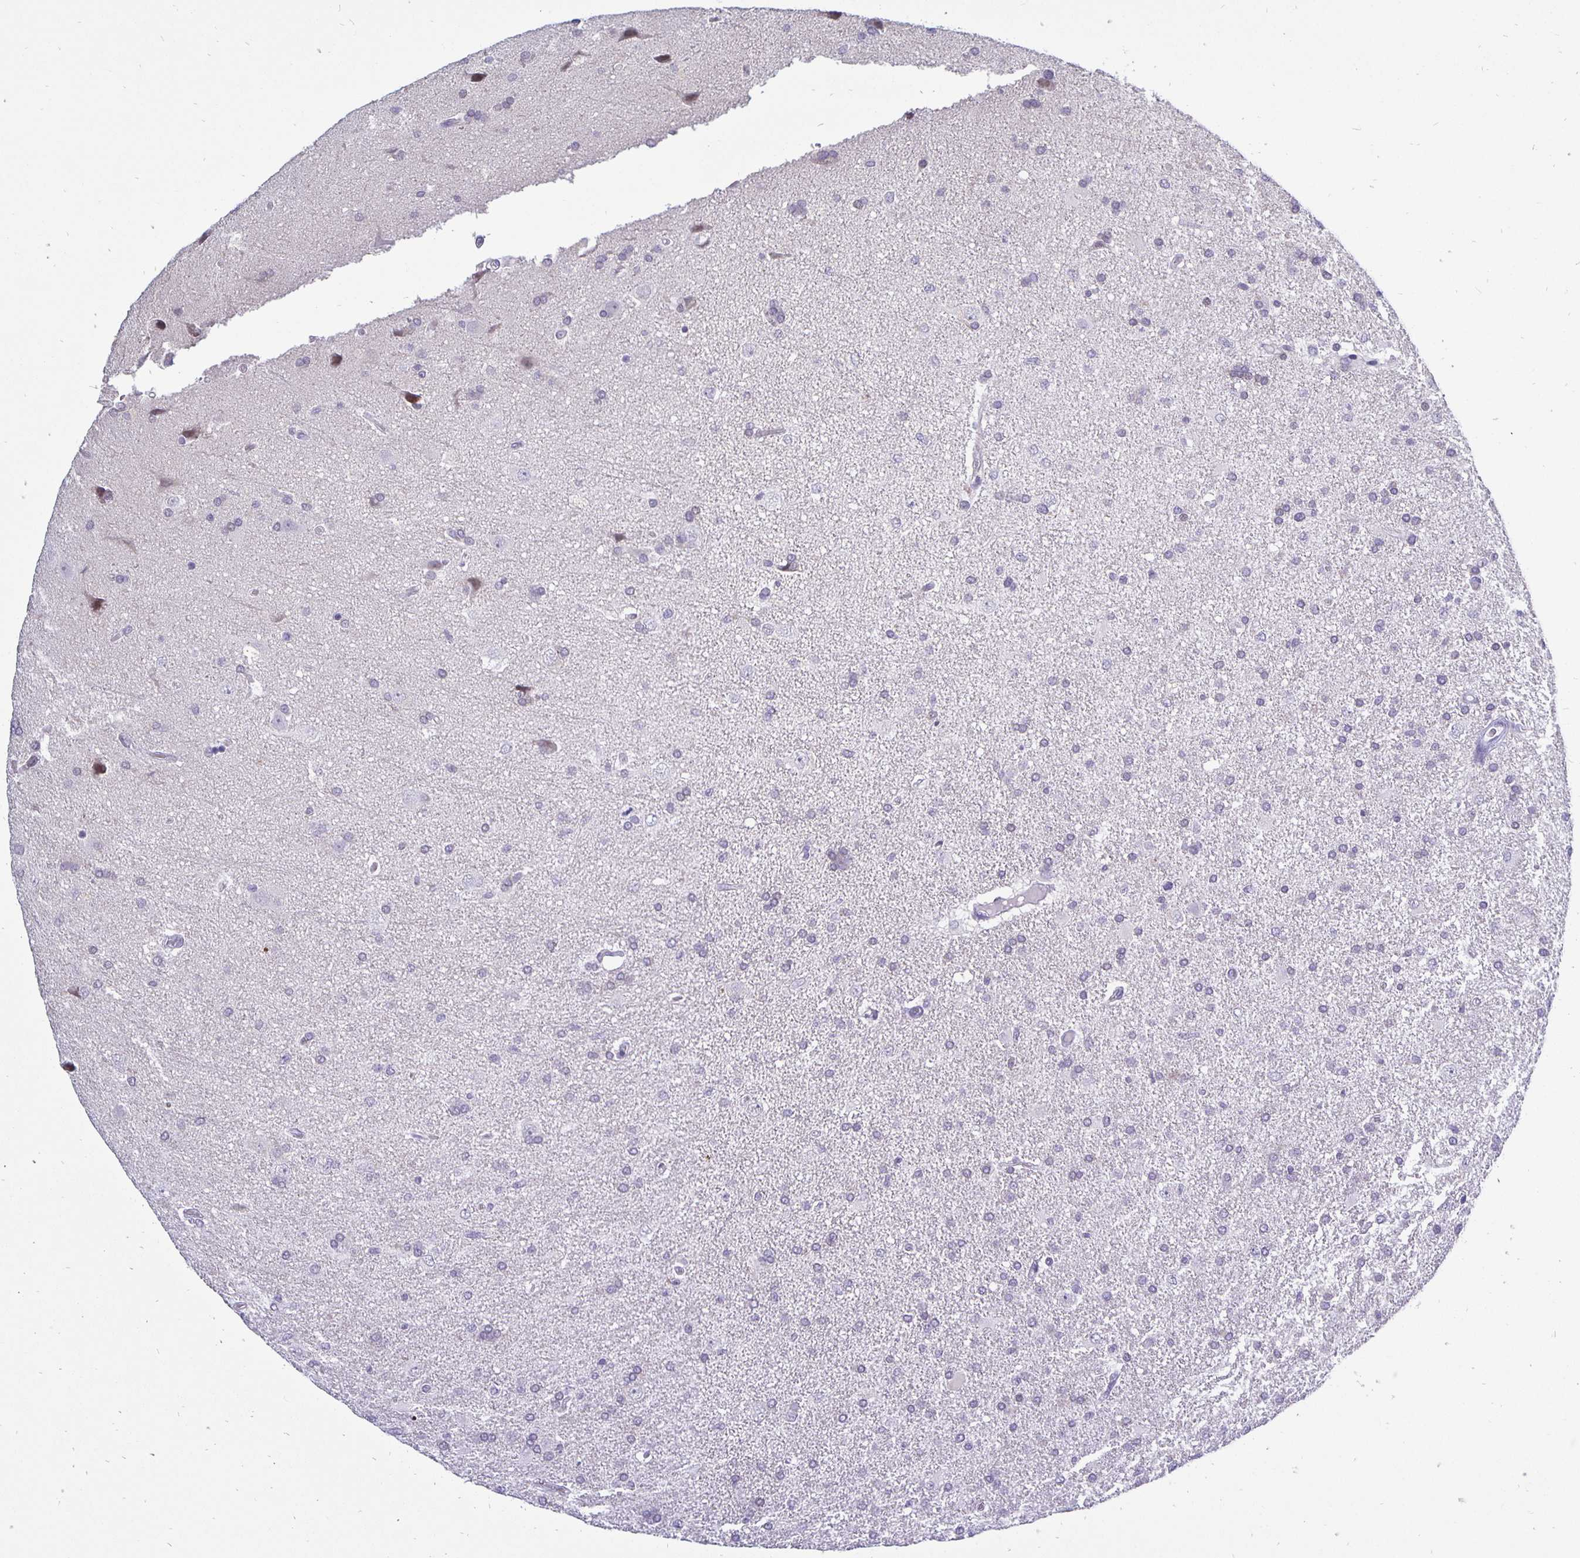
{"staining": {"intensity": "negative", "quantity": "none", "location": "none"}, "tissue": "glioma", "cell_type": "Tumor cells", "image_type": "cancer", "snomed": [{"axis": "morphology", "description": "Glioma, malignant, High grade"}, {"axis": "topography", "description": "Brain"}], "caption": "Glioma was stained to show a protein in brown. There is no significant expression in tumor cells.", "gene": "ERBB2", "patient": {"sex": "male", "age": 68}}